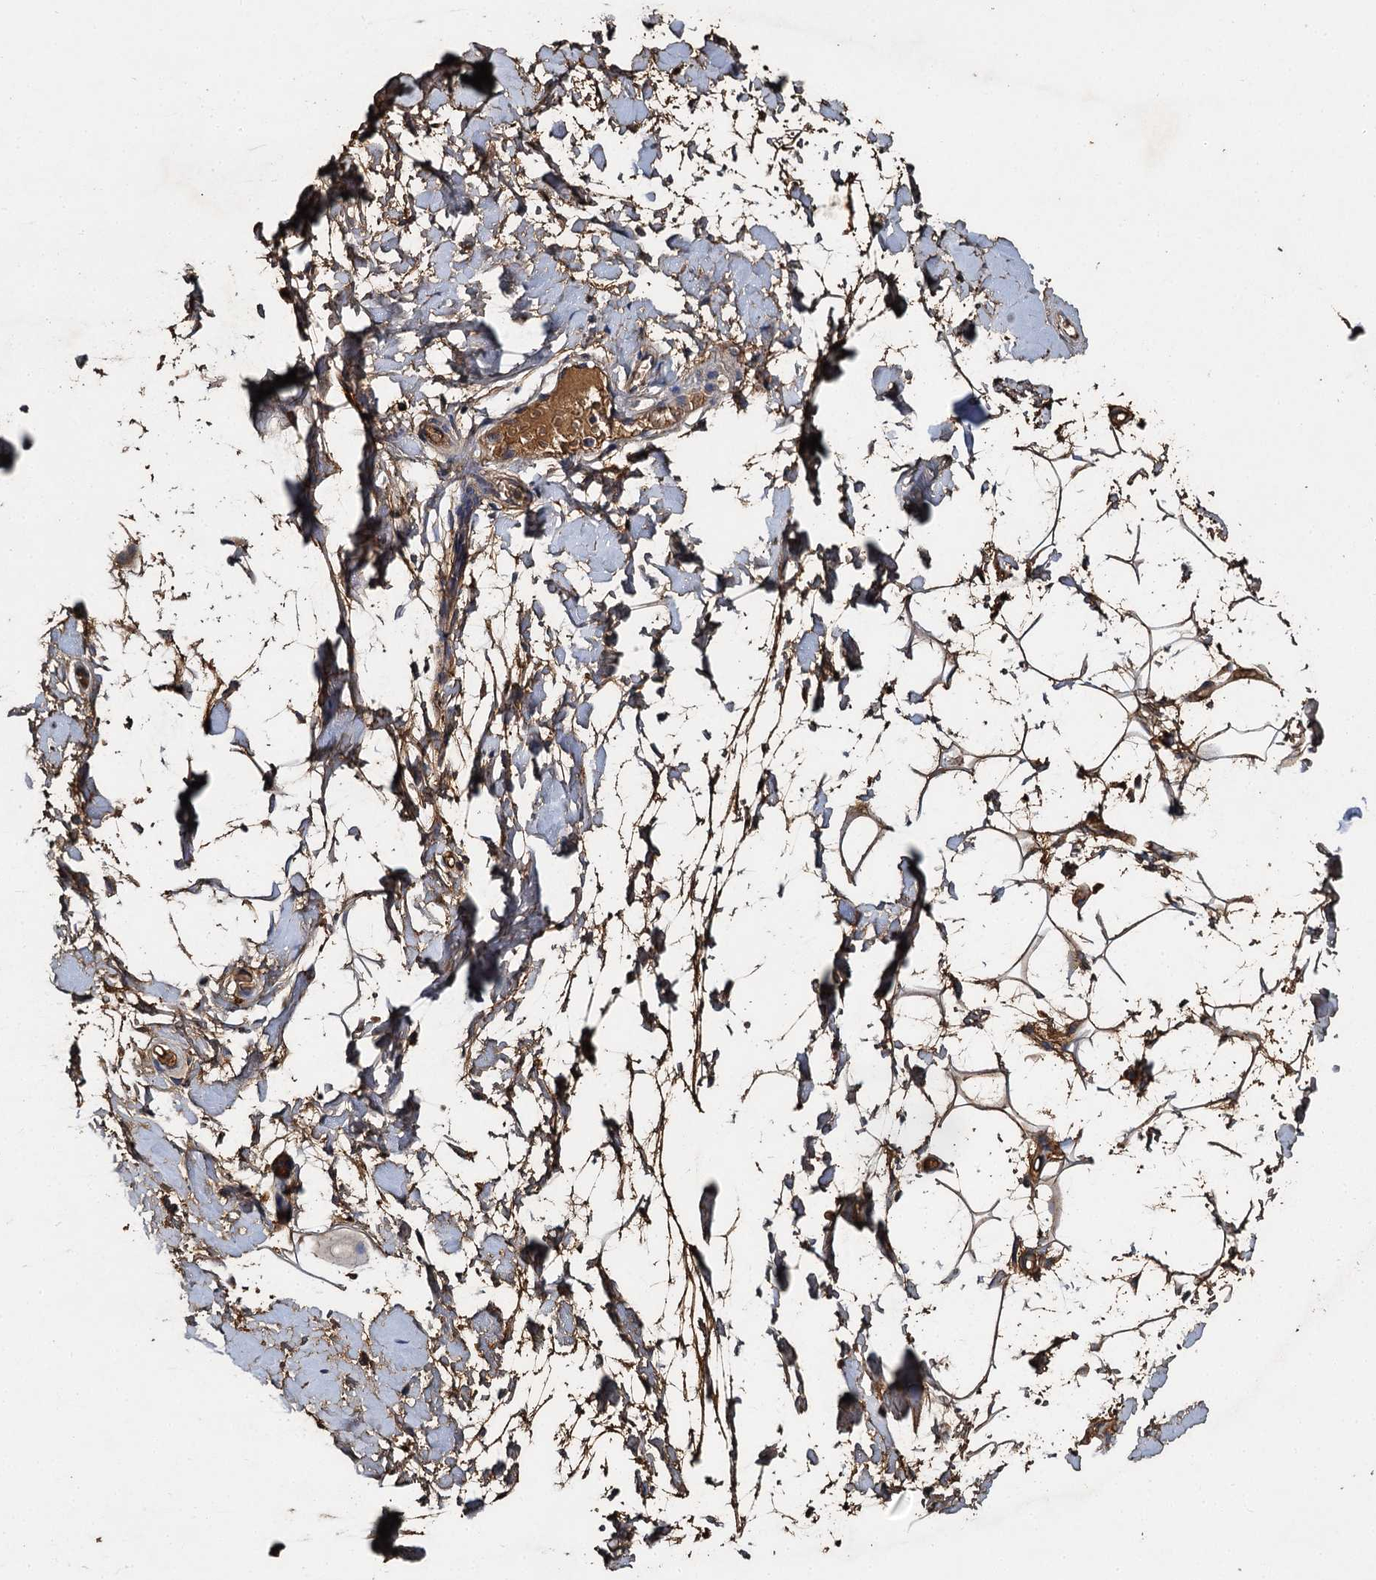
{"staining": {"intensity": "moderate", "quantity": ">75%", "location": "cytoplasmic/membranous"}, "tissue": "adipose tissue", "cell_type": "Adipocytes", "image_type": "normal", "snomed": [{"axis": "morphology", "description": "Normal tissue, NOS"}, {"axis": "topography", "description": "Breast"}], "caption": "Approximately >75% of adipocytes in unremarkable adipose tissue demonstrate moderate cytoplasmic/membranous protein staining as visualized by brown immunohistochemical staining.", "gene": "BCS1L", "patient": {"sex": "female", "age": 26}}